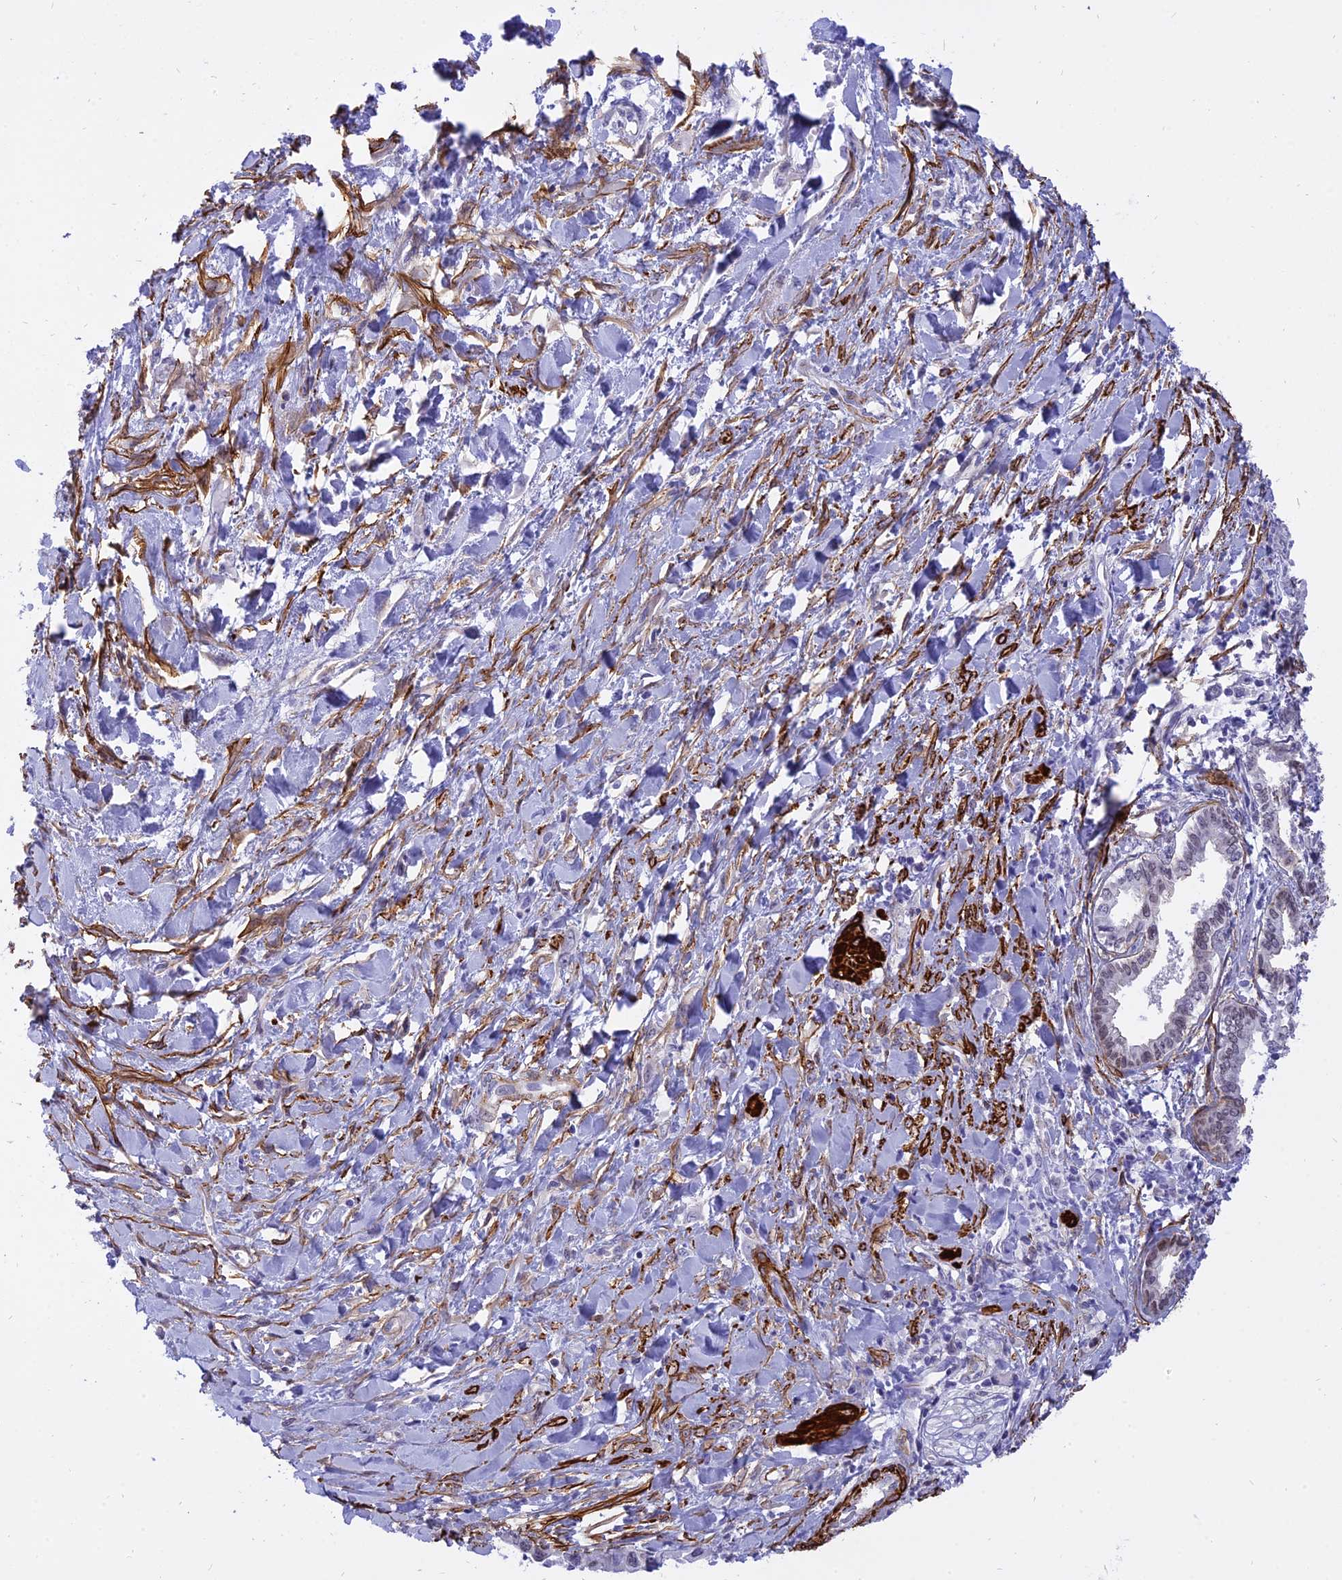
{"staining": {"intensity": "weak", "quantity": "<25%", "location": "nuclear"}, "tissue": "pancreatic cancer", "cell_type": "Tumor cells", "image_type": "cancer", "snomed": [{"axis": "morphology", "description": "Adenocarcinoma, NOS"}, {"axis": "topography", "description": "Pancreas"}], "caption": "An IHC image of adenocarcinoma (pancreatic) is shown. There is no staining in tumor cells of adenocarcinoma (pancreatic).", "gene": "CENPV", "patient": {"sex": "female", "age": 50}}